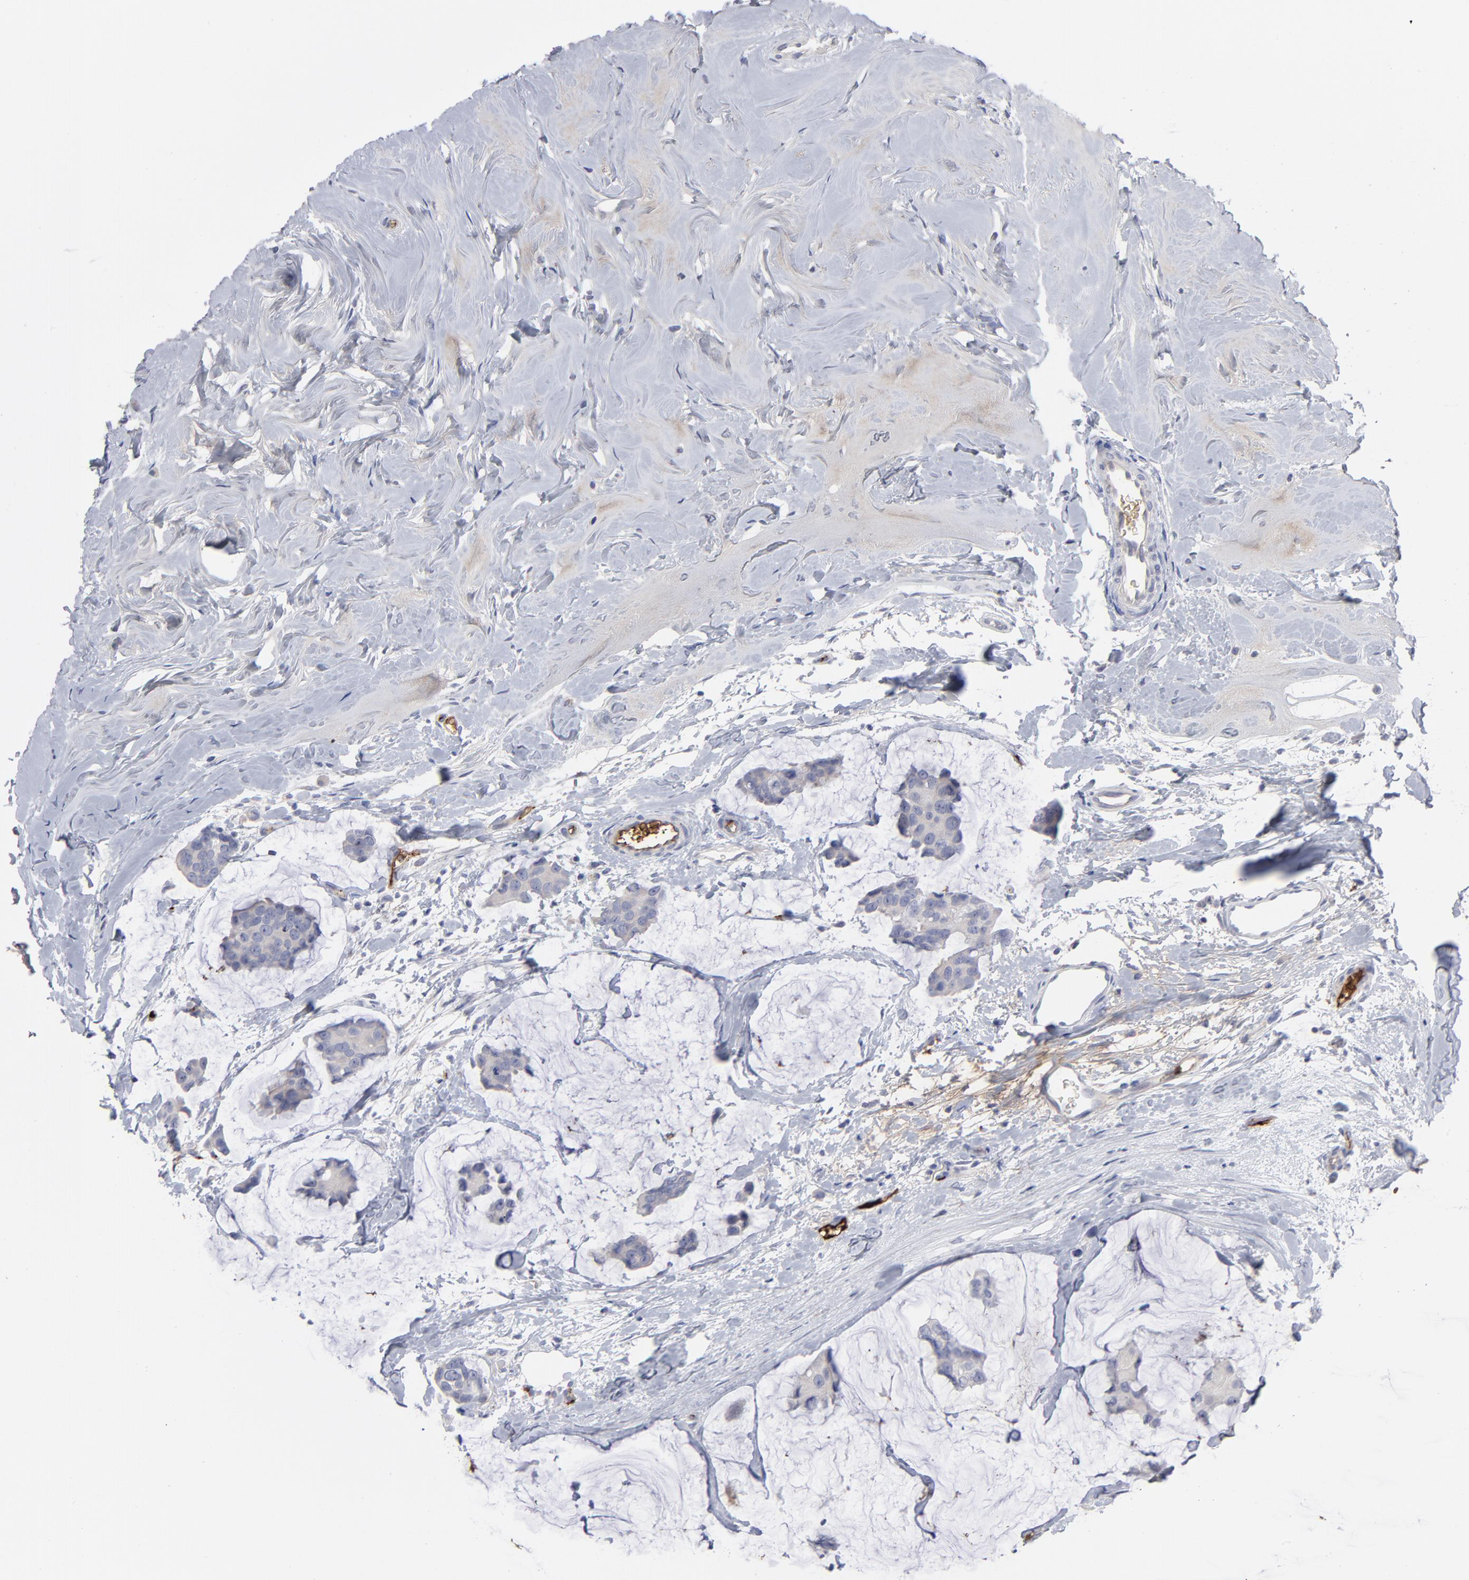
{"staining": {"intensity": "negative", "quantity": "none", "location": "none"}, "tissue": "breast cancer", "cell_type": "Tumor cells", "image_type": "cancer", "snomed": [{"axis": "morphology", "description": "Normal tissue, NOS"}, {"axis": "morphology", "description": "Duct carcinoma"}, {"axis": "topography", "description": "Breast"}], "caption": "Immunohistochemistry photomicrograph of infiltrating ductal carcinoma (breast) stained for a protein (brown), which shows no staining in tumor cells.", "gene": "CCR3", "patient": {"sex": "female", "age": 50}}